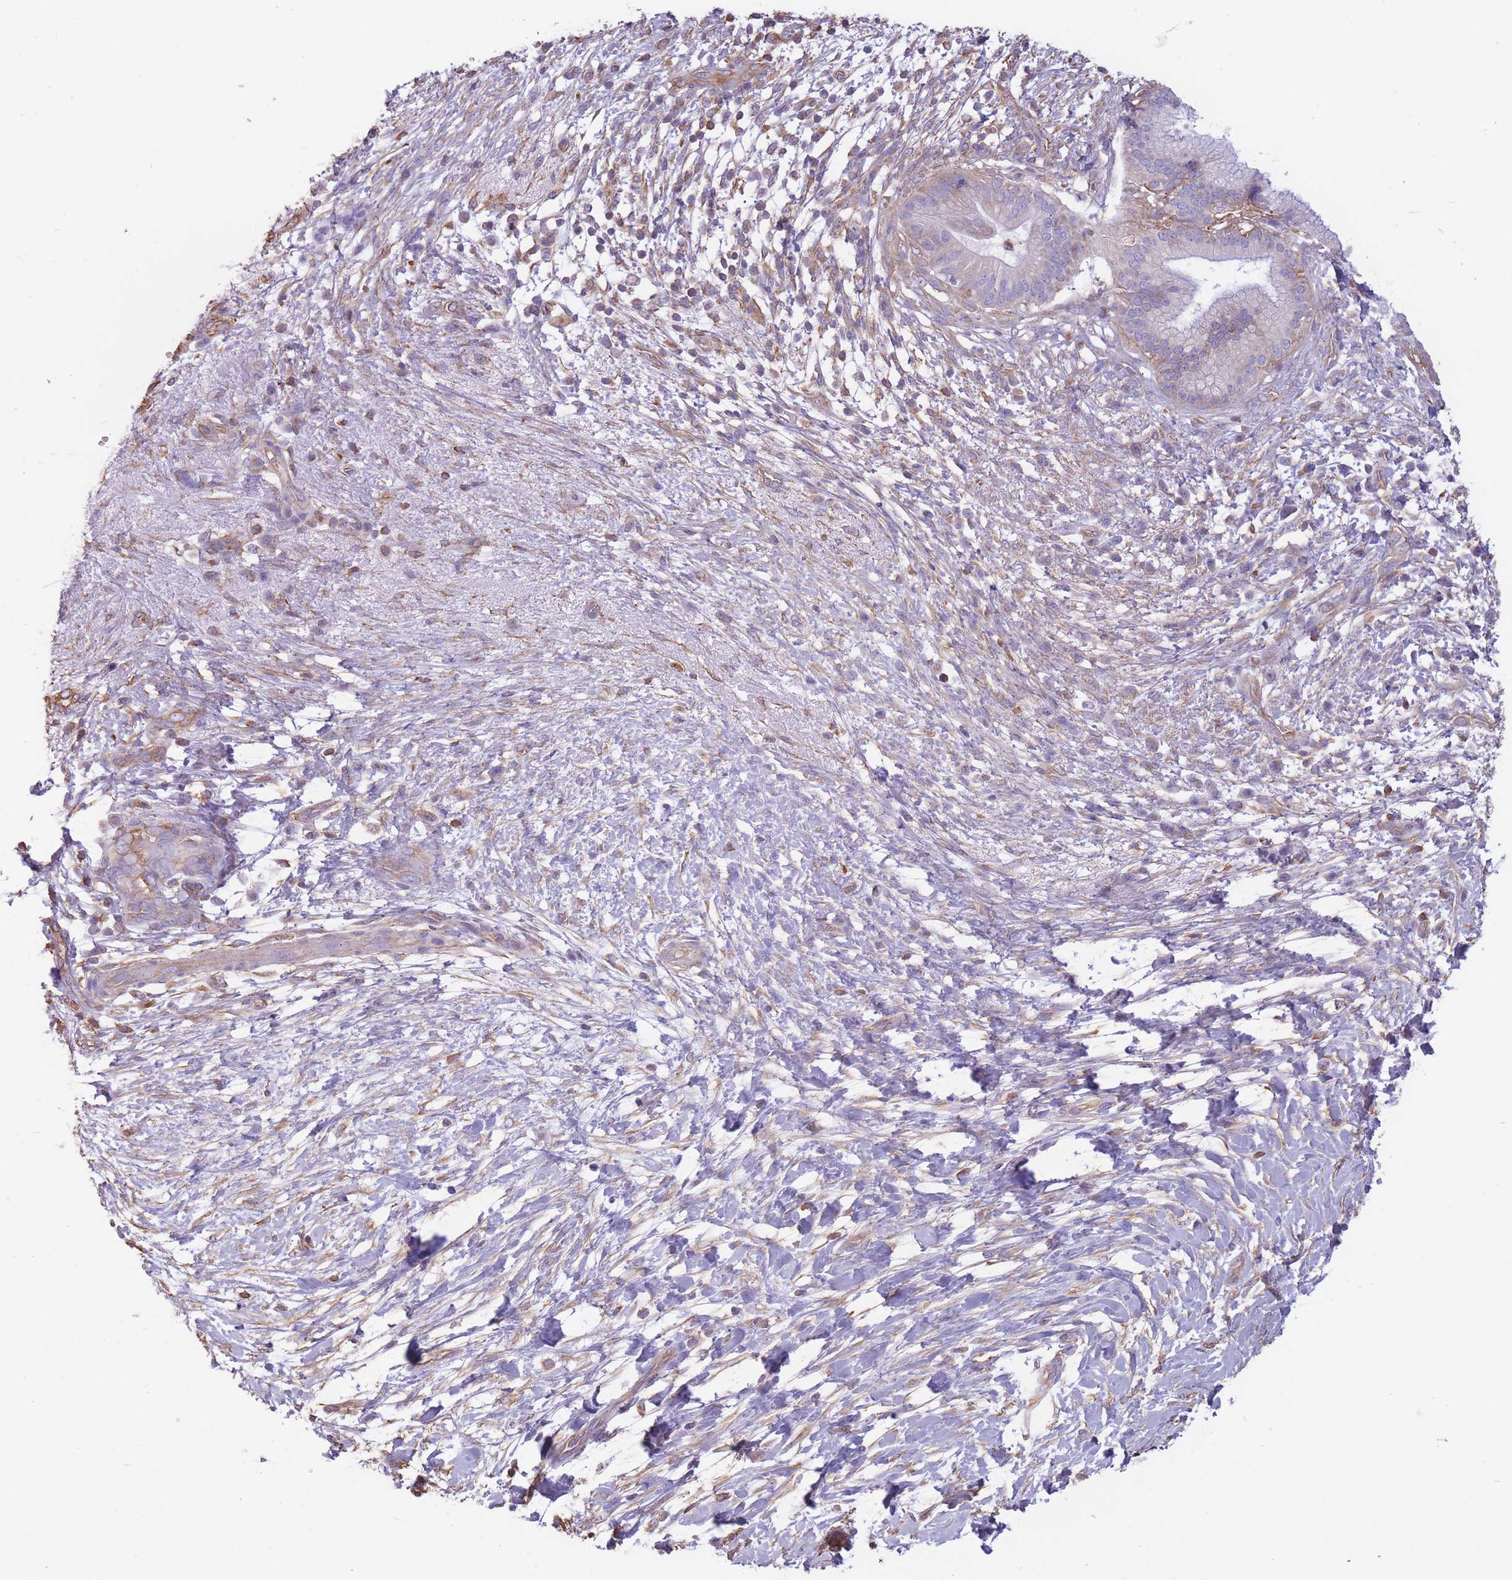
{"staining": {"intensity": "negative", "quantity": "none", "location": "none"}, "tissue": "pancreatic cancer", "cell_type": "Tumor cells", "image_type": "cancer", "snomed": [{"axis": "morphology", "description": "Adenocarcinoma, NOS"}, {"axis": "topography", "description": "Pancreas"}], "caption": "Tumor cells show no significant protein positivity in adenocarcinoma (pancreatic).", "gene": "ADD1", "patient": {"sex": "female", "age": 72}}